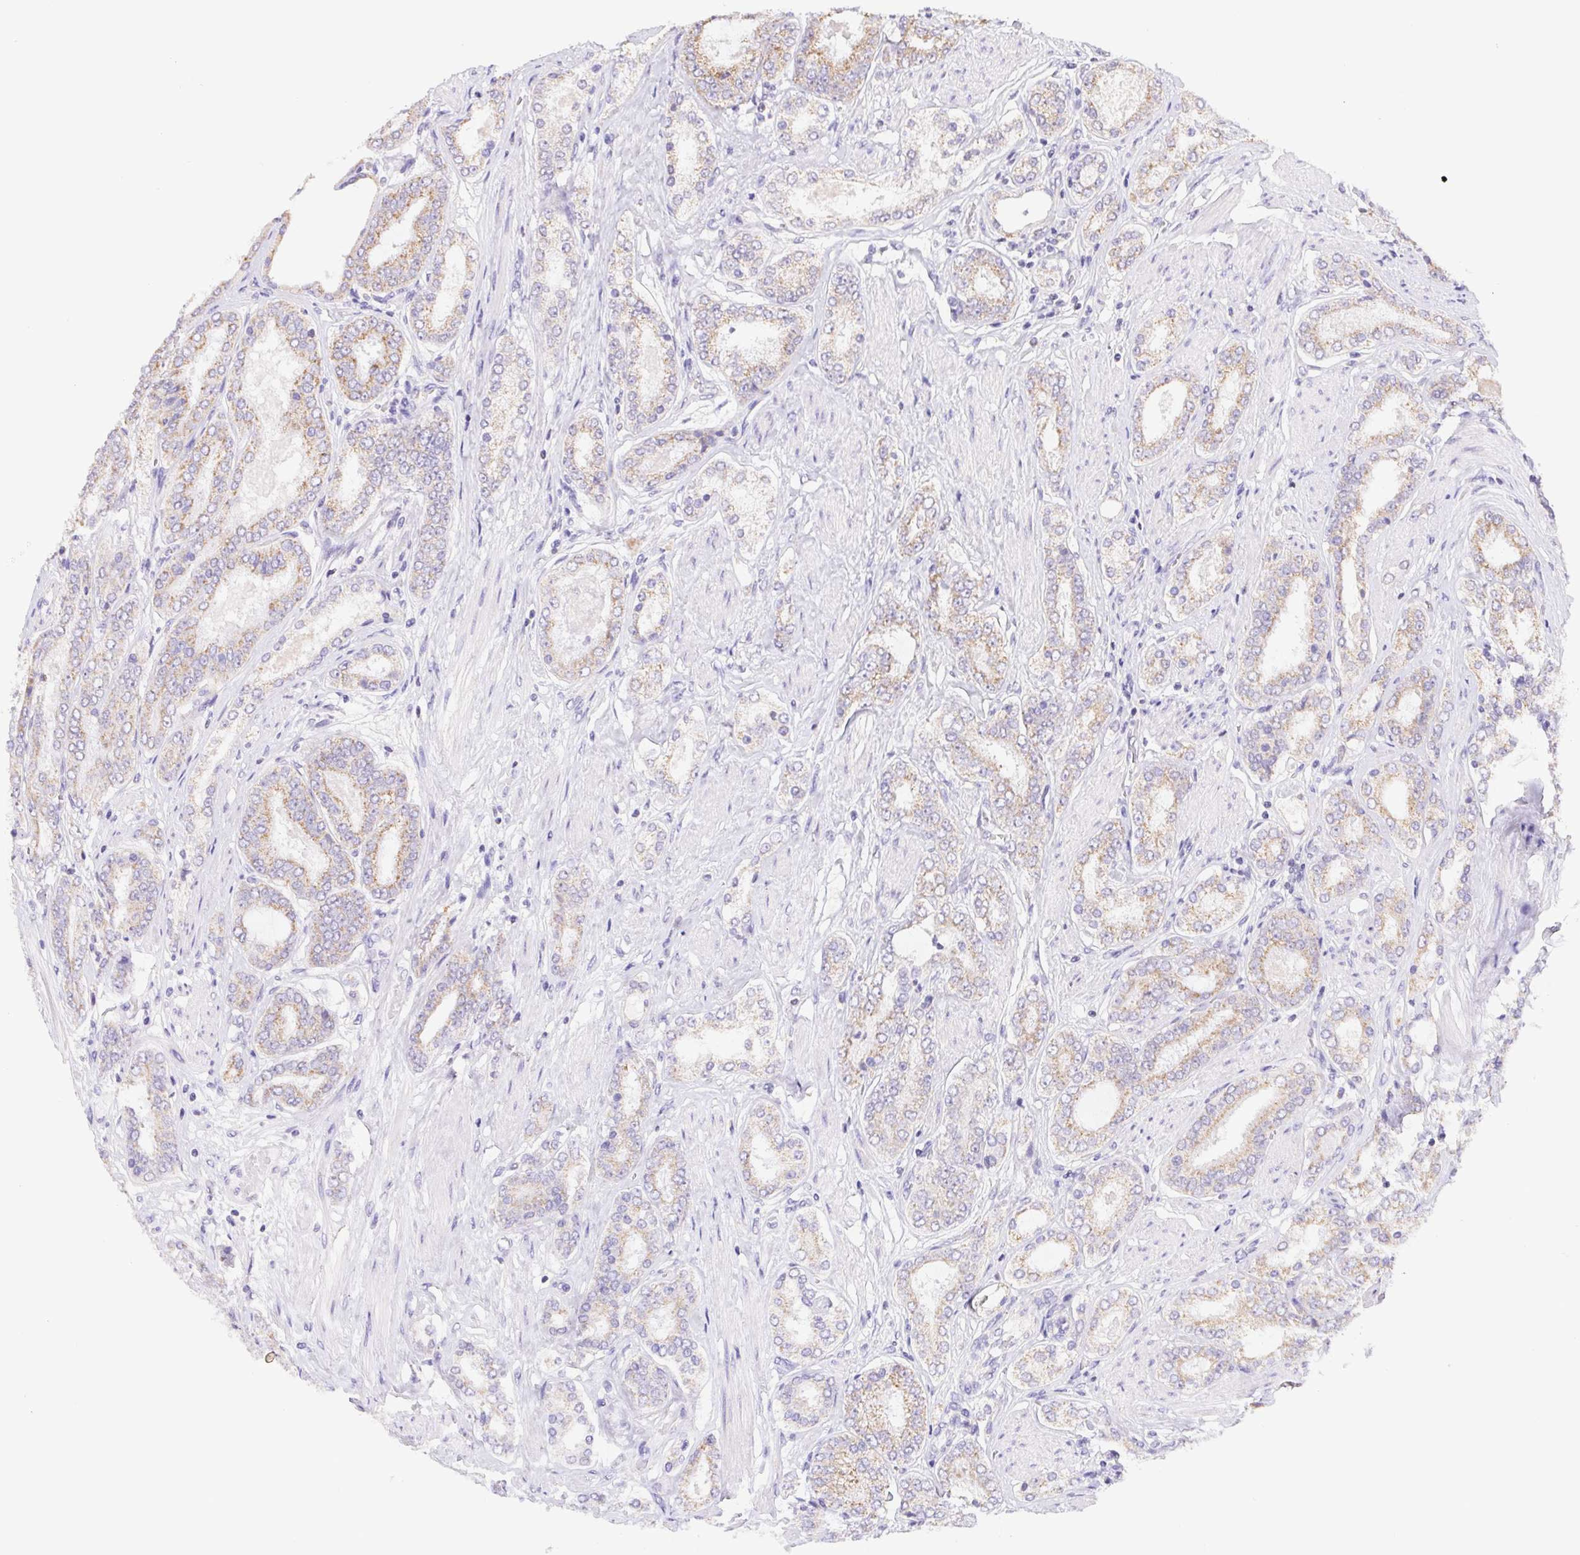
{"staining": {"intensity": "weak", "quantity": ">75%", "location": "cytoplasmic/membranous"}, "tissue": "prostate cancer", "cell_type": "Tumor cells", "image_type": "cancer", "snomed": [{"axis": "morphology", "description": "Adenocarcinoma, High grade"}, {"axis": "topography", "description": "Prostate"}], "caption": "This micrograph demonstrates immunohistochemistry (IHC) staining of prostate high-grade adenocarcinoma, with low weak cytoplasmic/membranous staining in approximately >75% of tumor cells.", "gene": "FKBP6", "patient": {"sex": "male", "age": 63}}